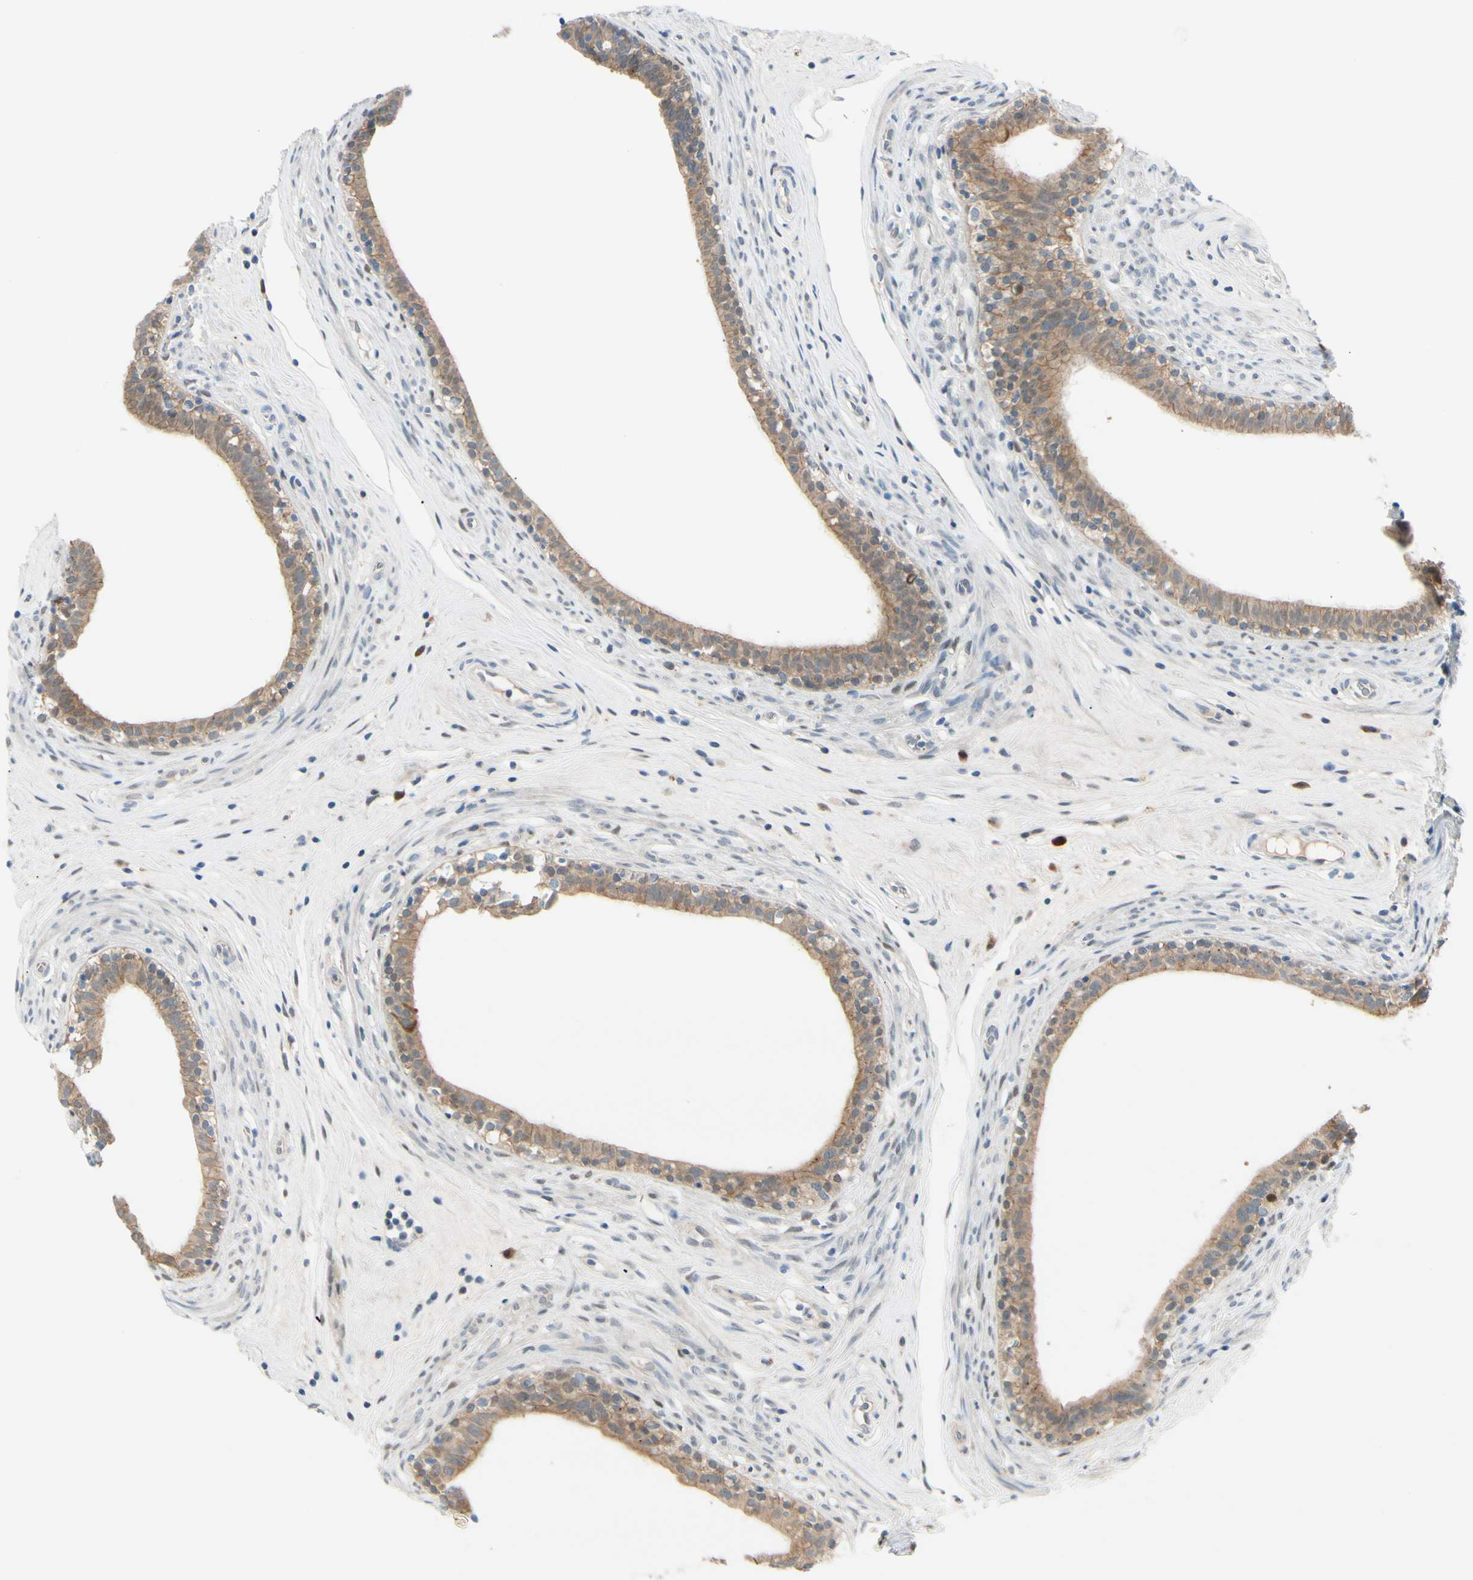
{"staining": {"intensity": "moderate", "quantity": ">75%", "location": "cytoplasmic/membranous"}, "tissue": "epididymis", "cell_type": "Glandular cells", "image_type": "normal", "snomed": [{"axis": "morphology", "description": "Normal tissue, NOS"}, {"axis": "morphology", "description": "Inflammation, NOS"}, {"axis": "topography", "description": "Epididymis"}], "caption": "The histopathology image reveals staining of benign epididymis, revealing moderate cytoplasmic/membranous protein staining (brown color) within glandular cells. Immunohistochemistry (ihc) stains the protein of interest in brown and the nuclei are stained blue.", "gene": "PTTG1", "patient": {"sex": "male", "age": 84}}